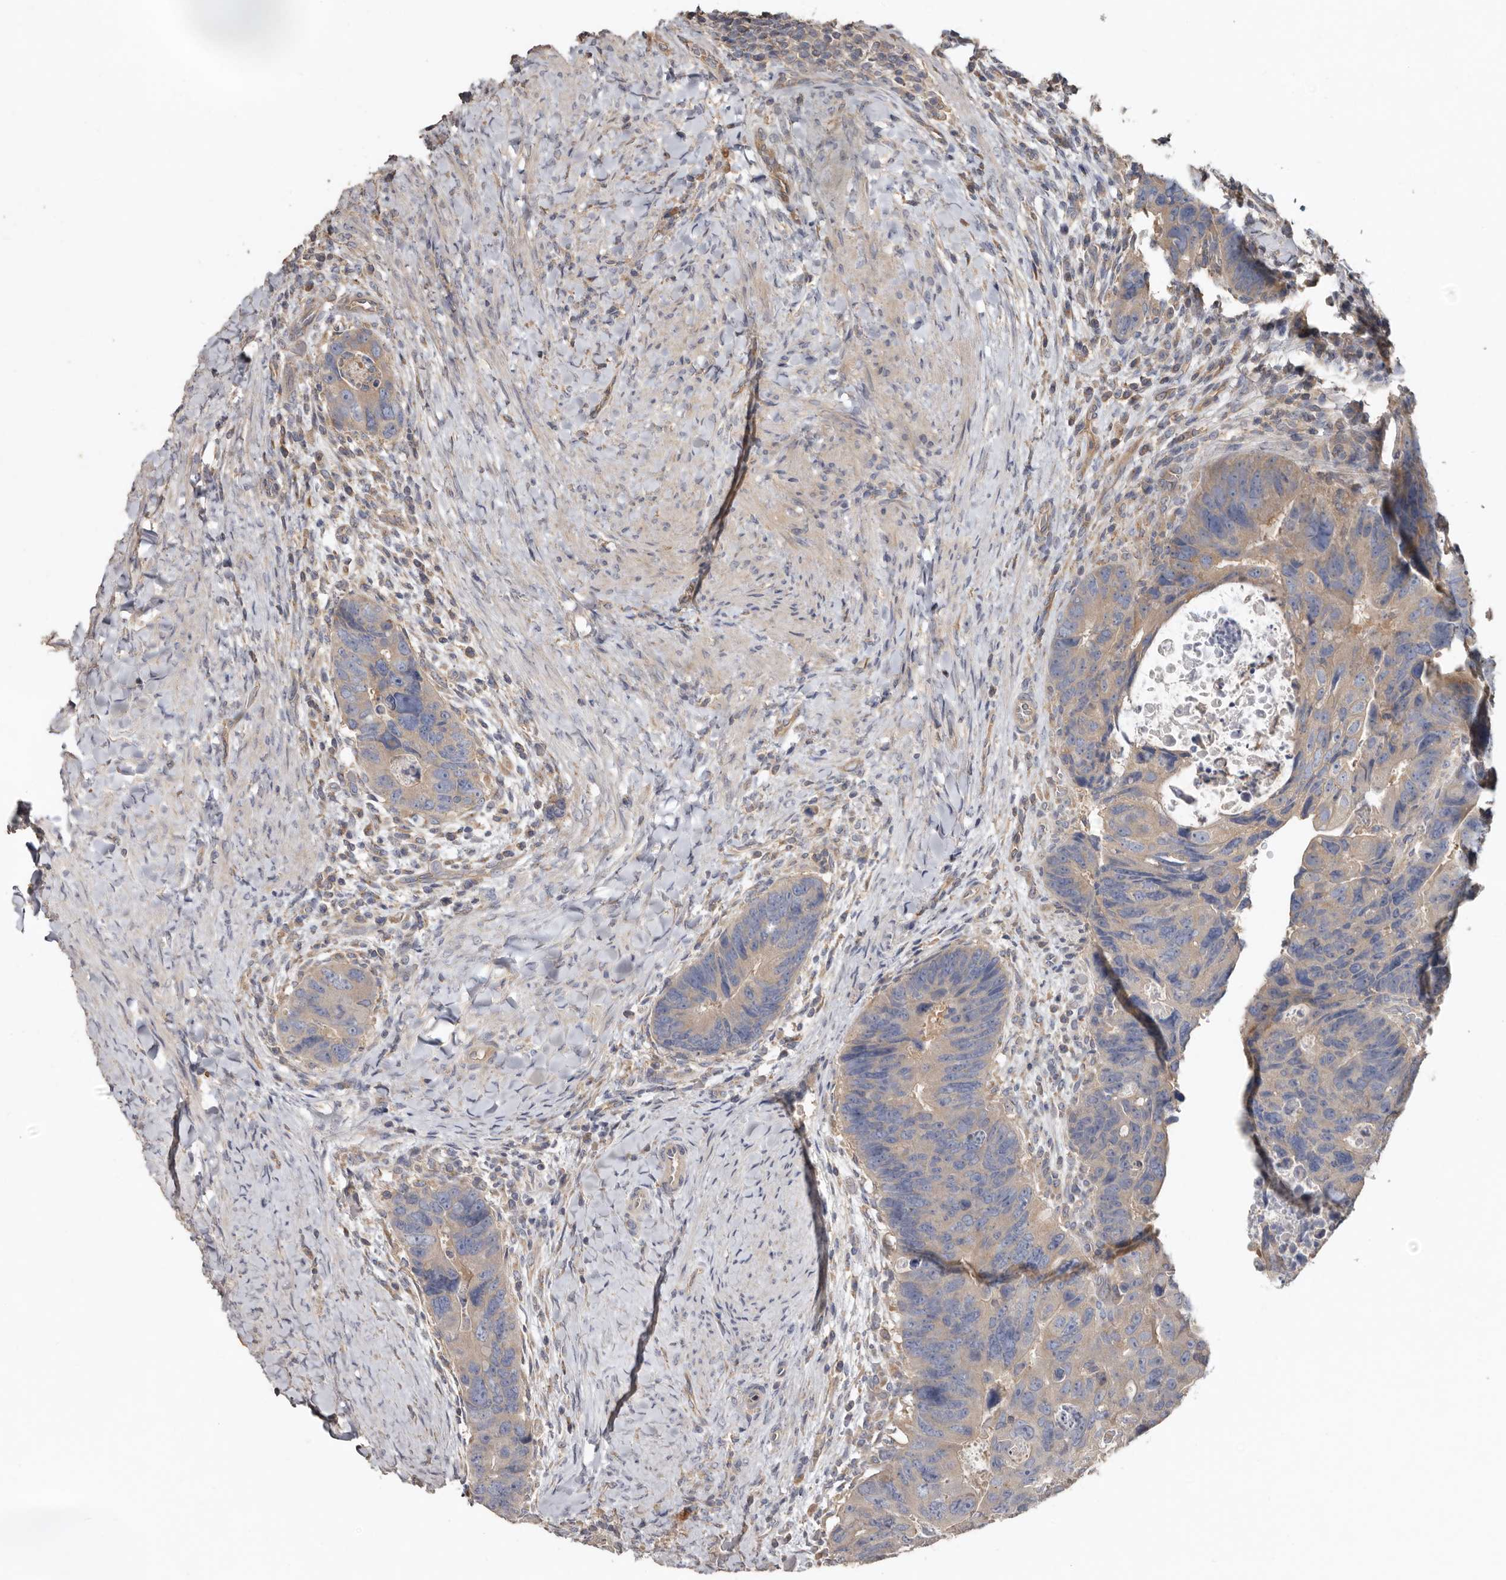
{"staining": {"intensity": "weak", "quantity": "25%-75%", "location": "cytoplasmic/membranous"}, "tissue": "colorectal cancer", "cell_type": "Tumor cells", "image_type": "cancer", "snomed": [{"axis": "morphology", "description": "Adenocarcinoma, NOS"}, {"axis": "topography", "description": "Rectum"}], "caption": "Colorectal cancer stained with a protein marker displays weak staining in tumor cells.", "gene": "FLCN", "patient": {"sex": "male", "age": 59}}